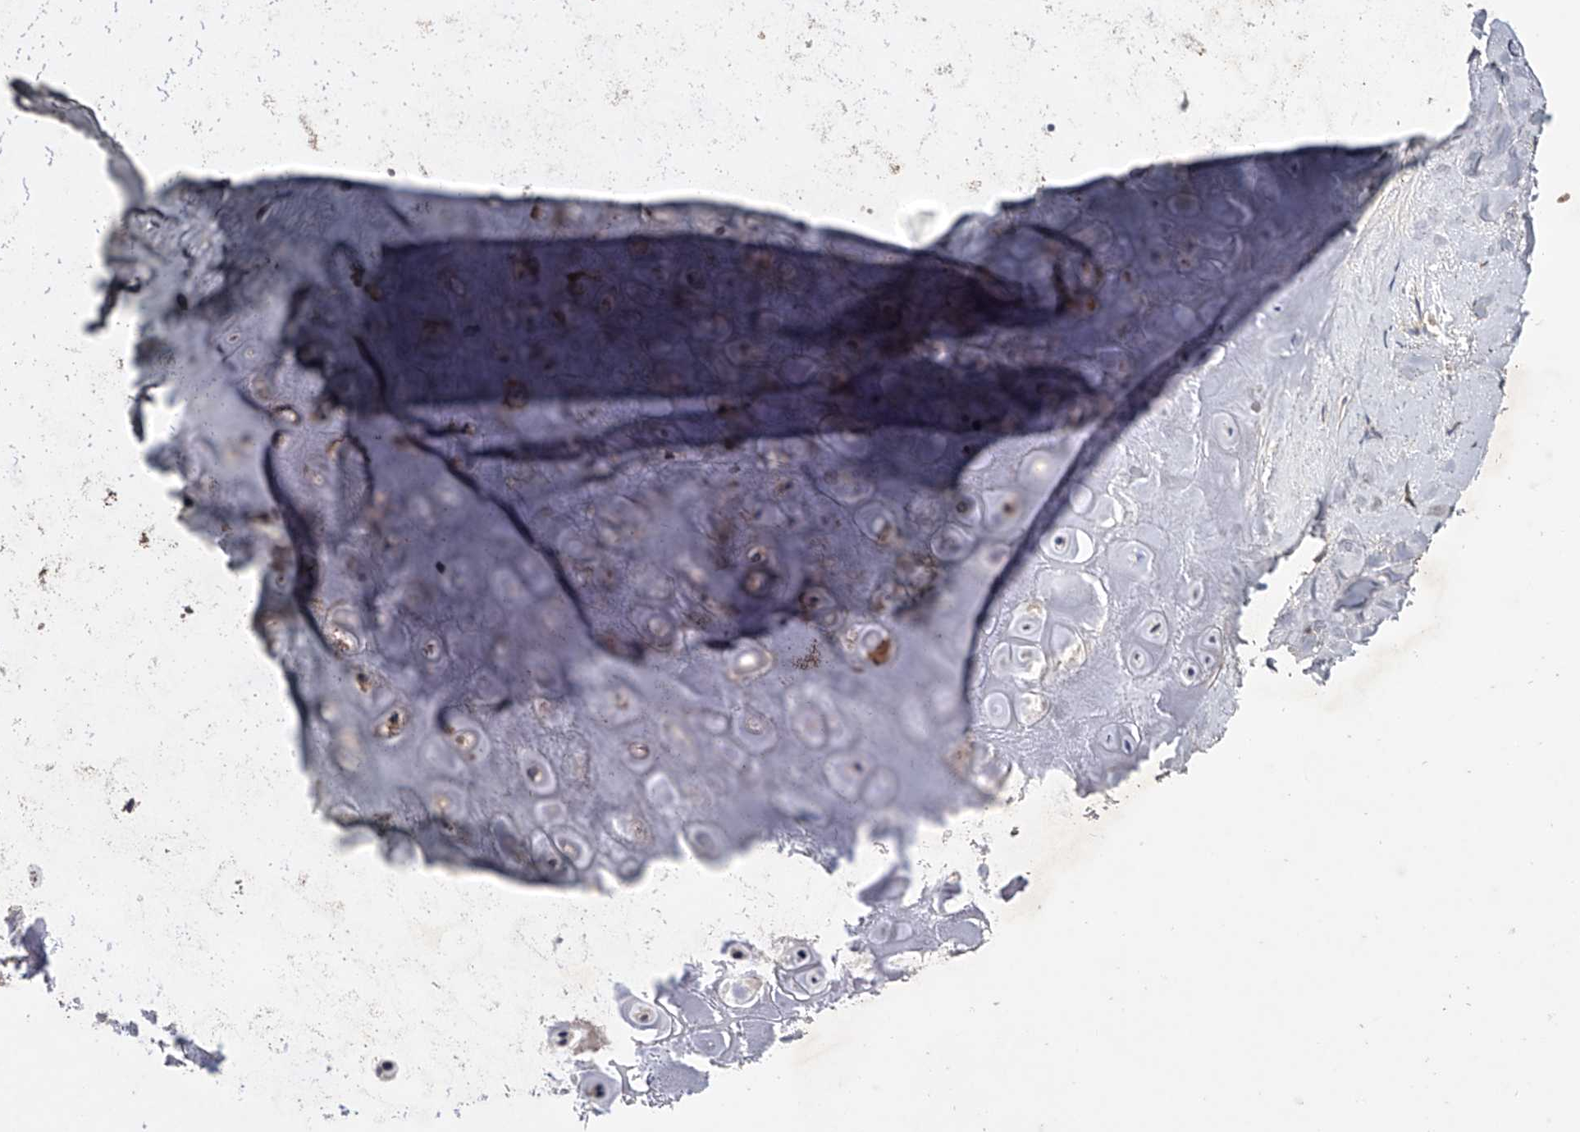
{"staining": {"intensity": "negative", "quantity": "none", "location": "none"}, "tissue": "adipose tissue", "cell_type": "Adipocytes", "image_type": "normal", "snomed": [{"axis": "morphology", "description": "Normal tissue, NOS"}, {"axis": "morphology", "description": "Basal cell carcinoma"}, {"axis": "topography", "description": "Skin"}], "caption": "Immunohistochemistry (IHC) of unremarkable adipose tissue shows no positivity in adipocytes.", "gene": "NRP1", "patient": {"sex": "female", "age": 89}}